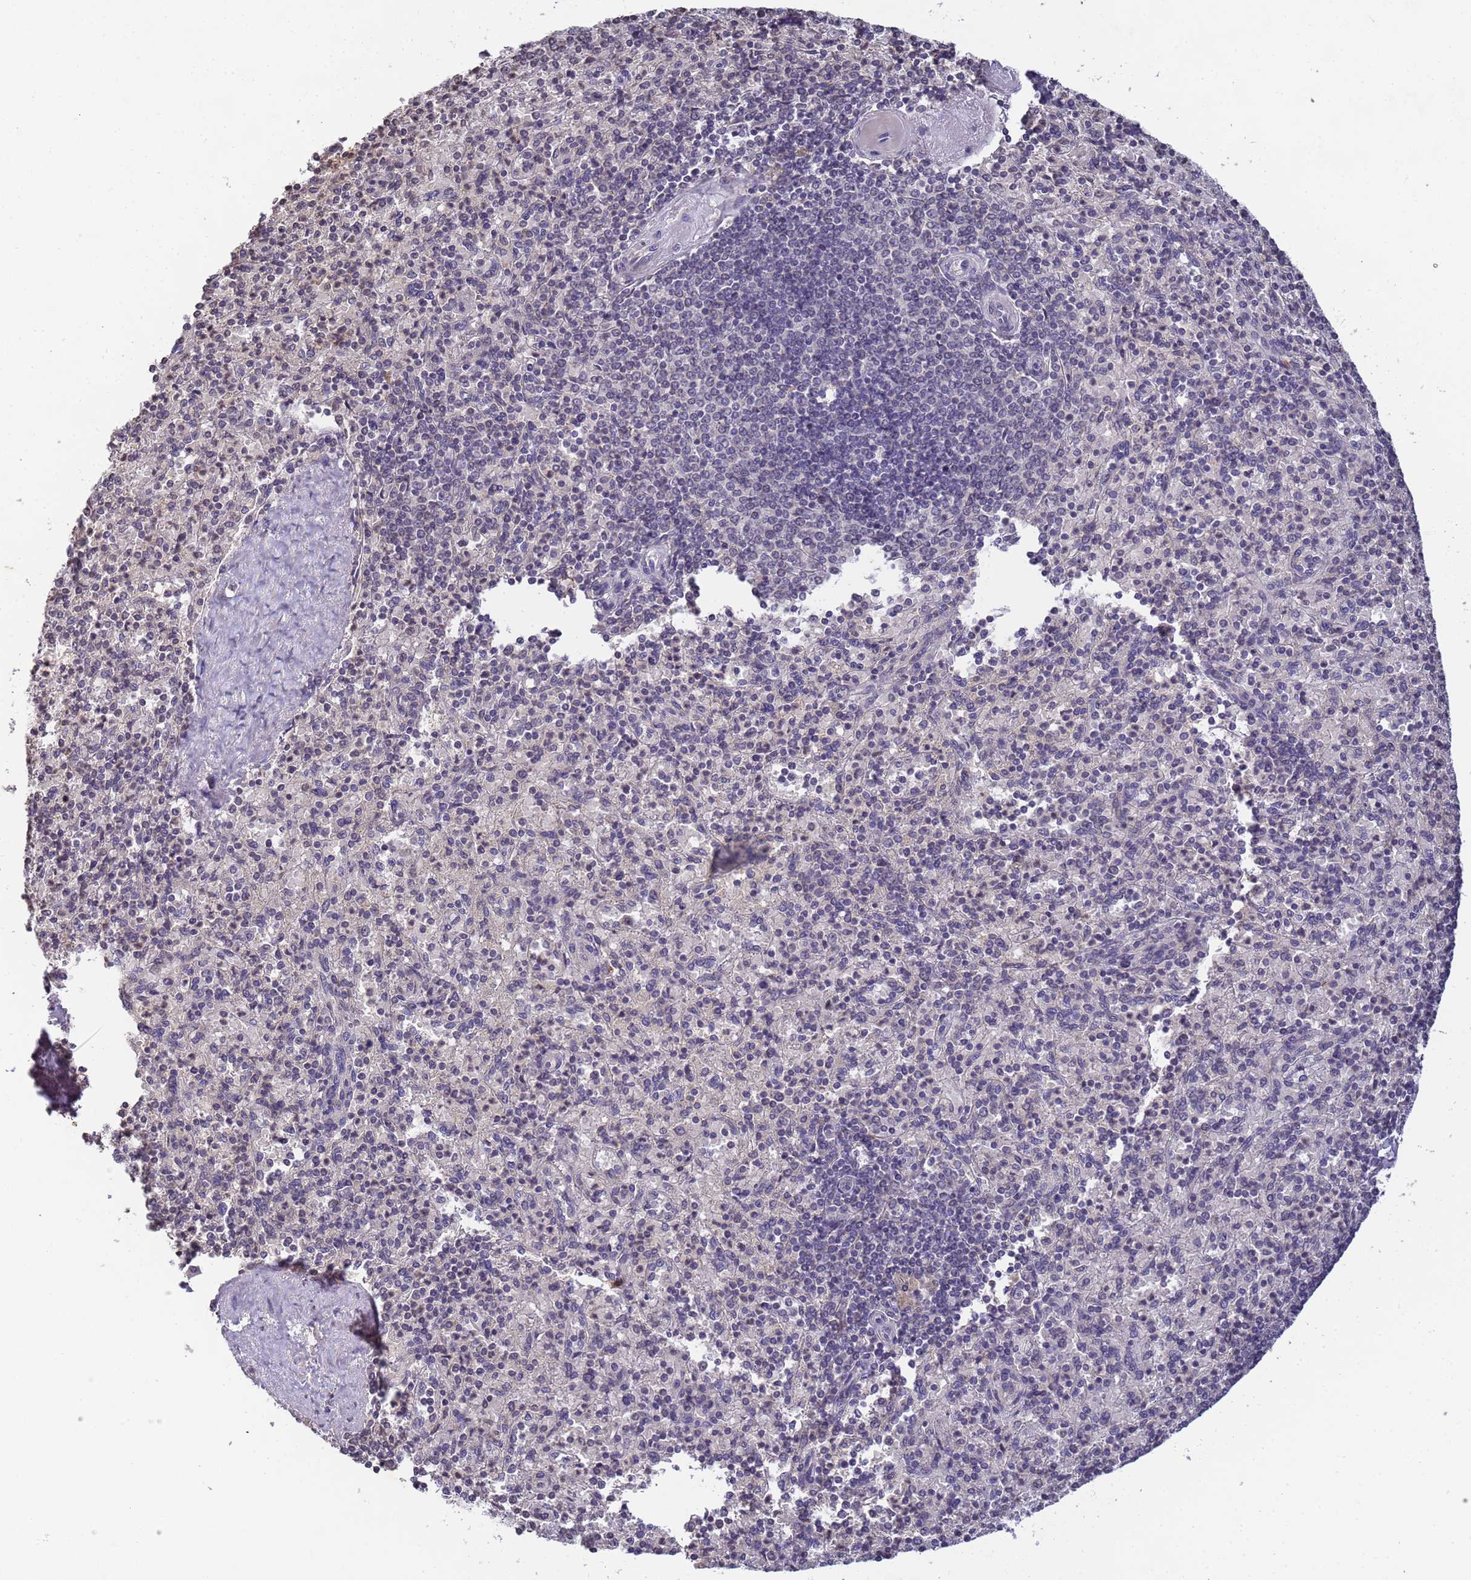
{"staining": {"intensity": "negative", "quantity": "none", "location": "none"}, "tissue": "spleen", "cell_type": "Cells in red pulp", "image_type": "normal", "snomed": [{"axis": "morphology", "description": "Normal tissue, NOS"}, {"axis": "topography", "description": "Spleen"}], "caption": "A micrograph of spleen stained for a protein shows no brown staining in cells in red pulp.", "gene": "MYL7", "patient": {"sex": "male", "age": 82}}